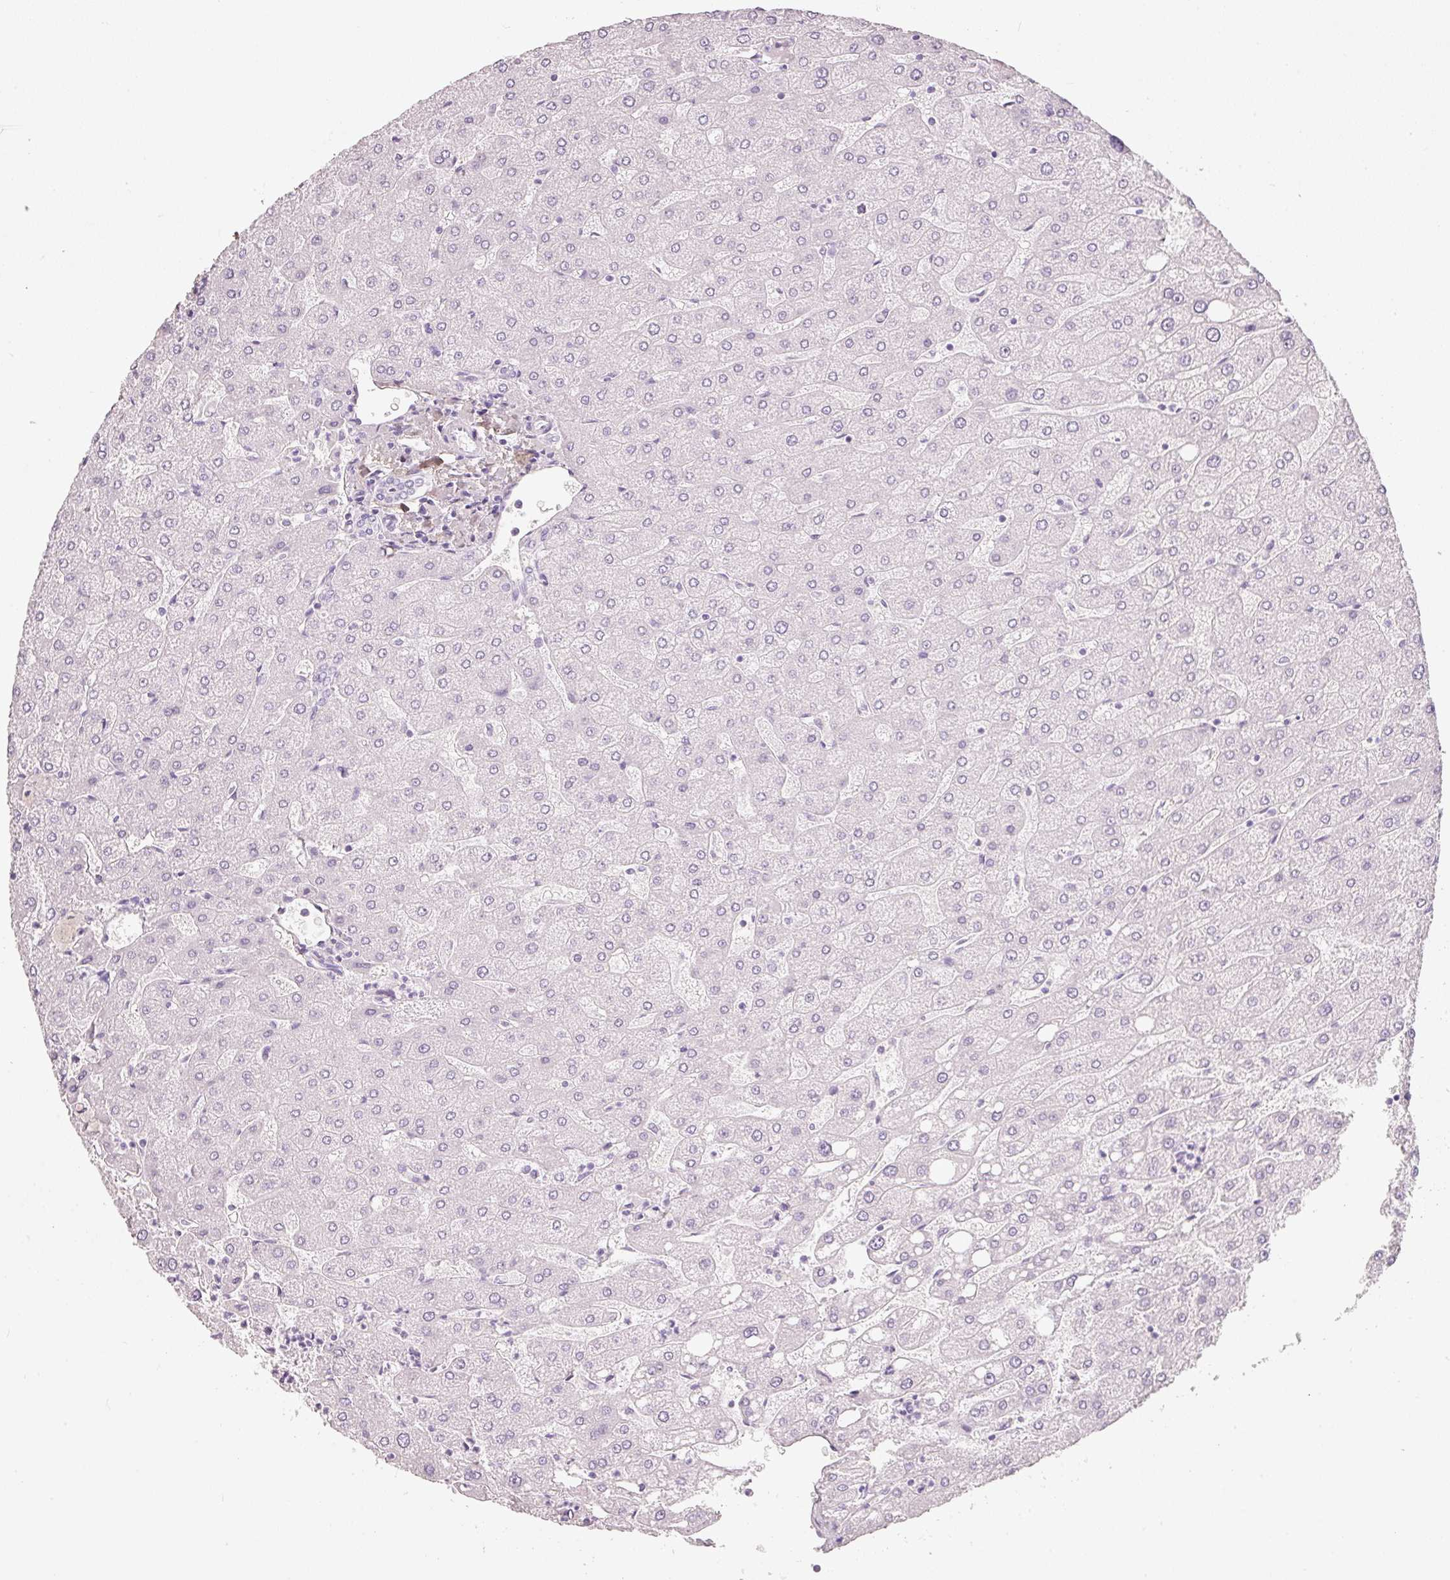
{"staining": {"intensity": "negative", "quantity": "none", "location": "none"}, "tissue": "liver", "cell_type": "Cholangiocytes", "image_type": "normal", "snomed": [{"axis": "morphology", "description": "Normal tissue, NOS"}, {"axis": "topography", "description": "Liver"}], "caption": "Protein analysis of unremarkable liver exhibits no significant expression in cholangiocytes. (Brightfield microscopy of DAB (3,3'-diaminobenzidine) IHC at high magnification).", "gene": "PDXDC1", "patient": {"sex": "male", "age": 67}}